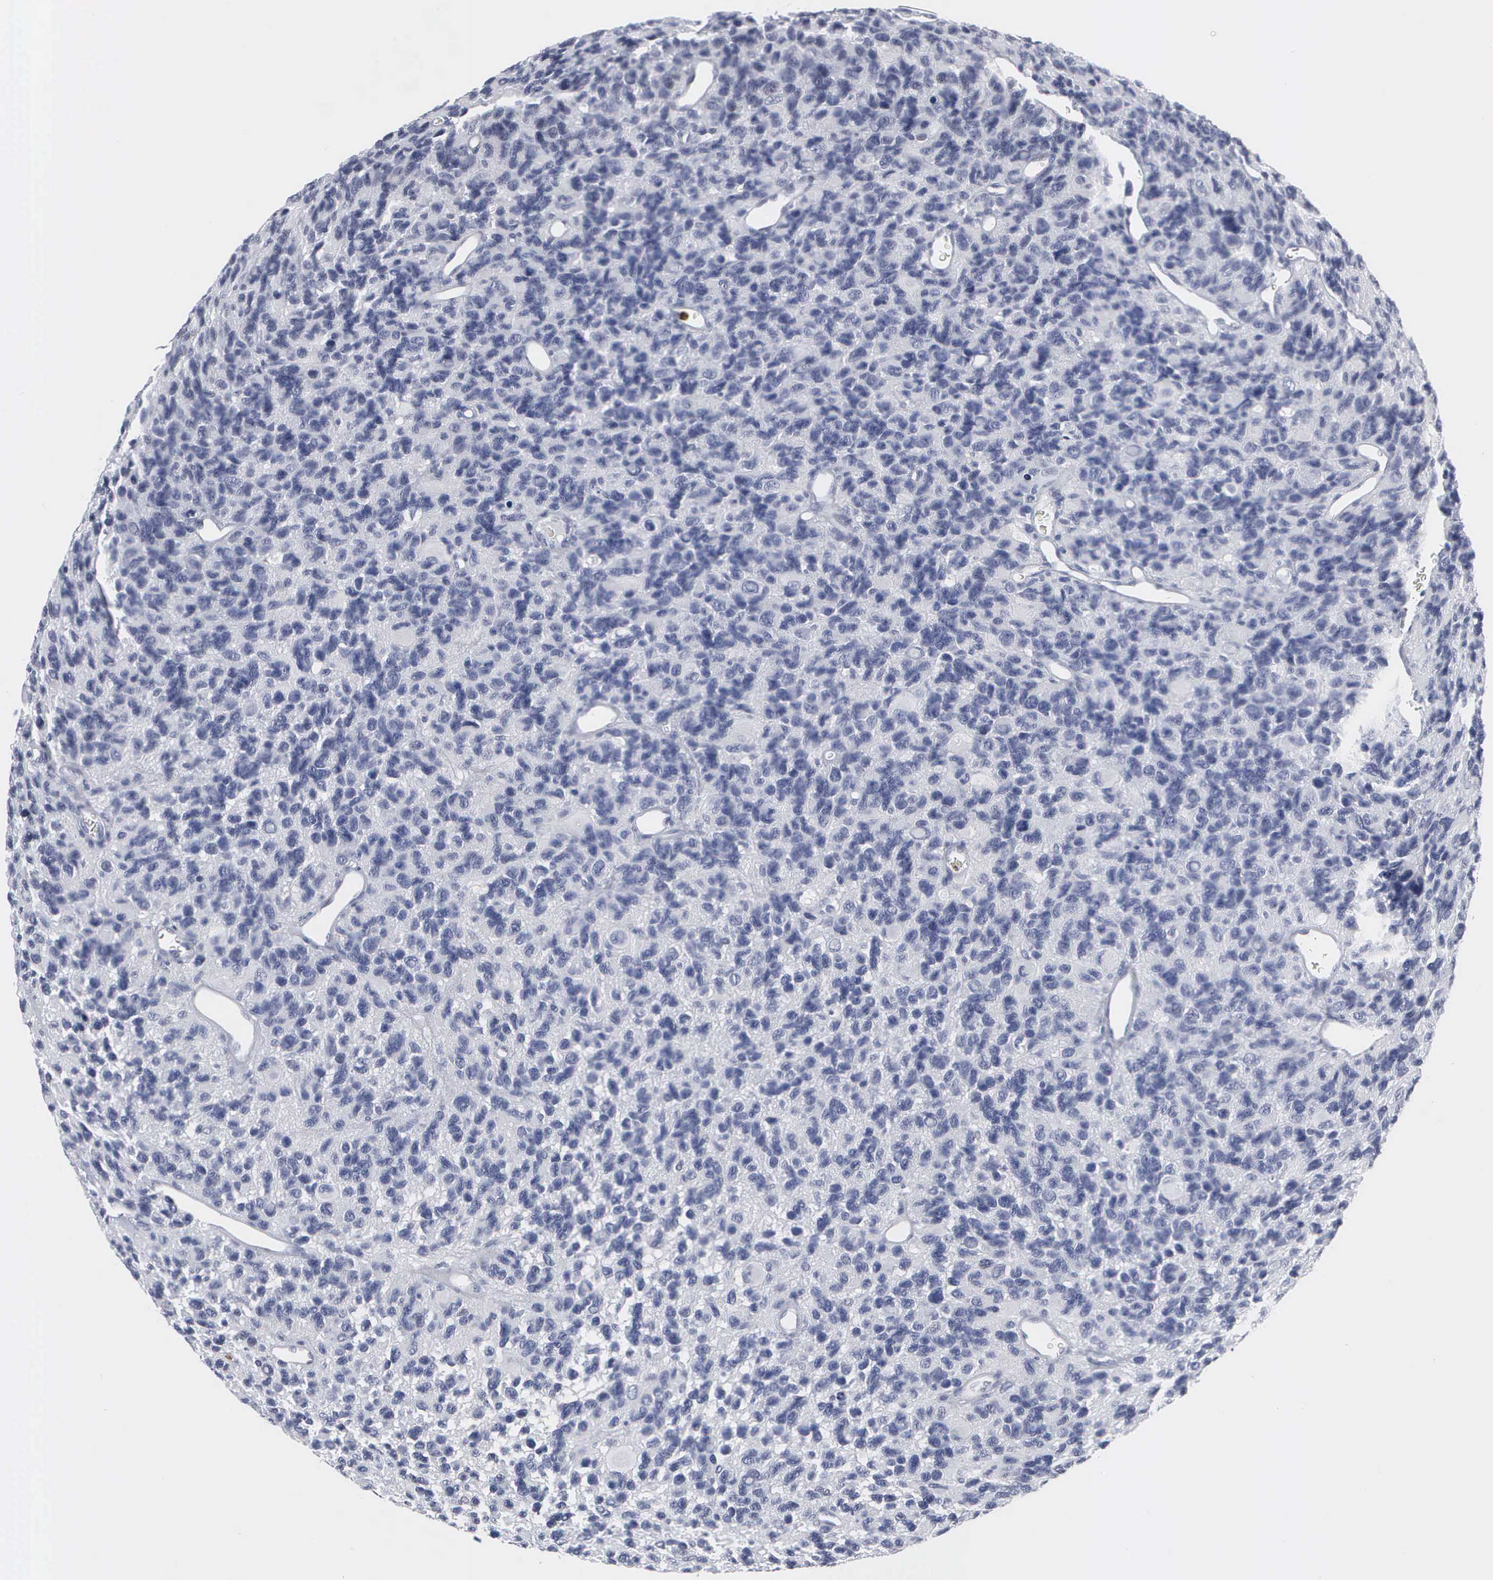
{"staining": {"intensity": "negative", "quantity": "none", "location": "none"}, "tissue": "glioma", "cell_type": "Tumor cells", "image_type": "cancer", "snomed": [{"axis": "morphology", "description": "Glioma, malignant, High grade"}, {"axis": "topography", "description": "Brain"}], "caption": "This is an immunohistochemistry (IHC) histopathology image of glioma. There is no positivity in tumor cells.", "gene": "SPIN3", "patient": {"sex": "male", "age": 77}}